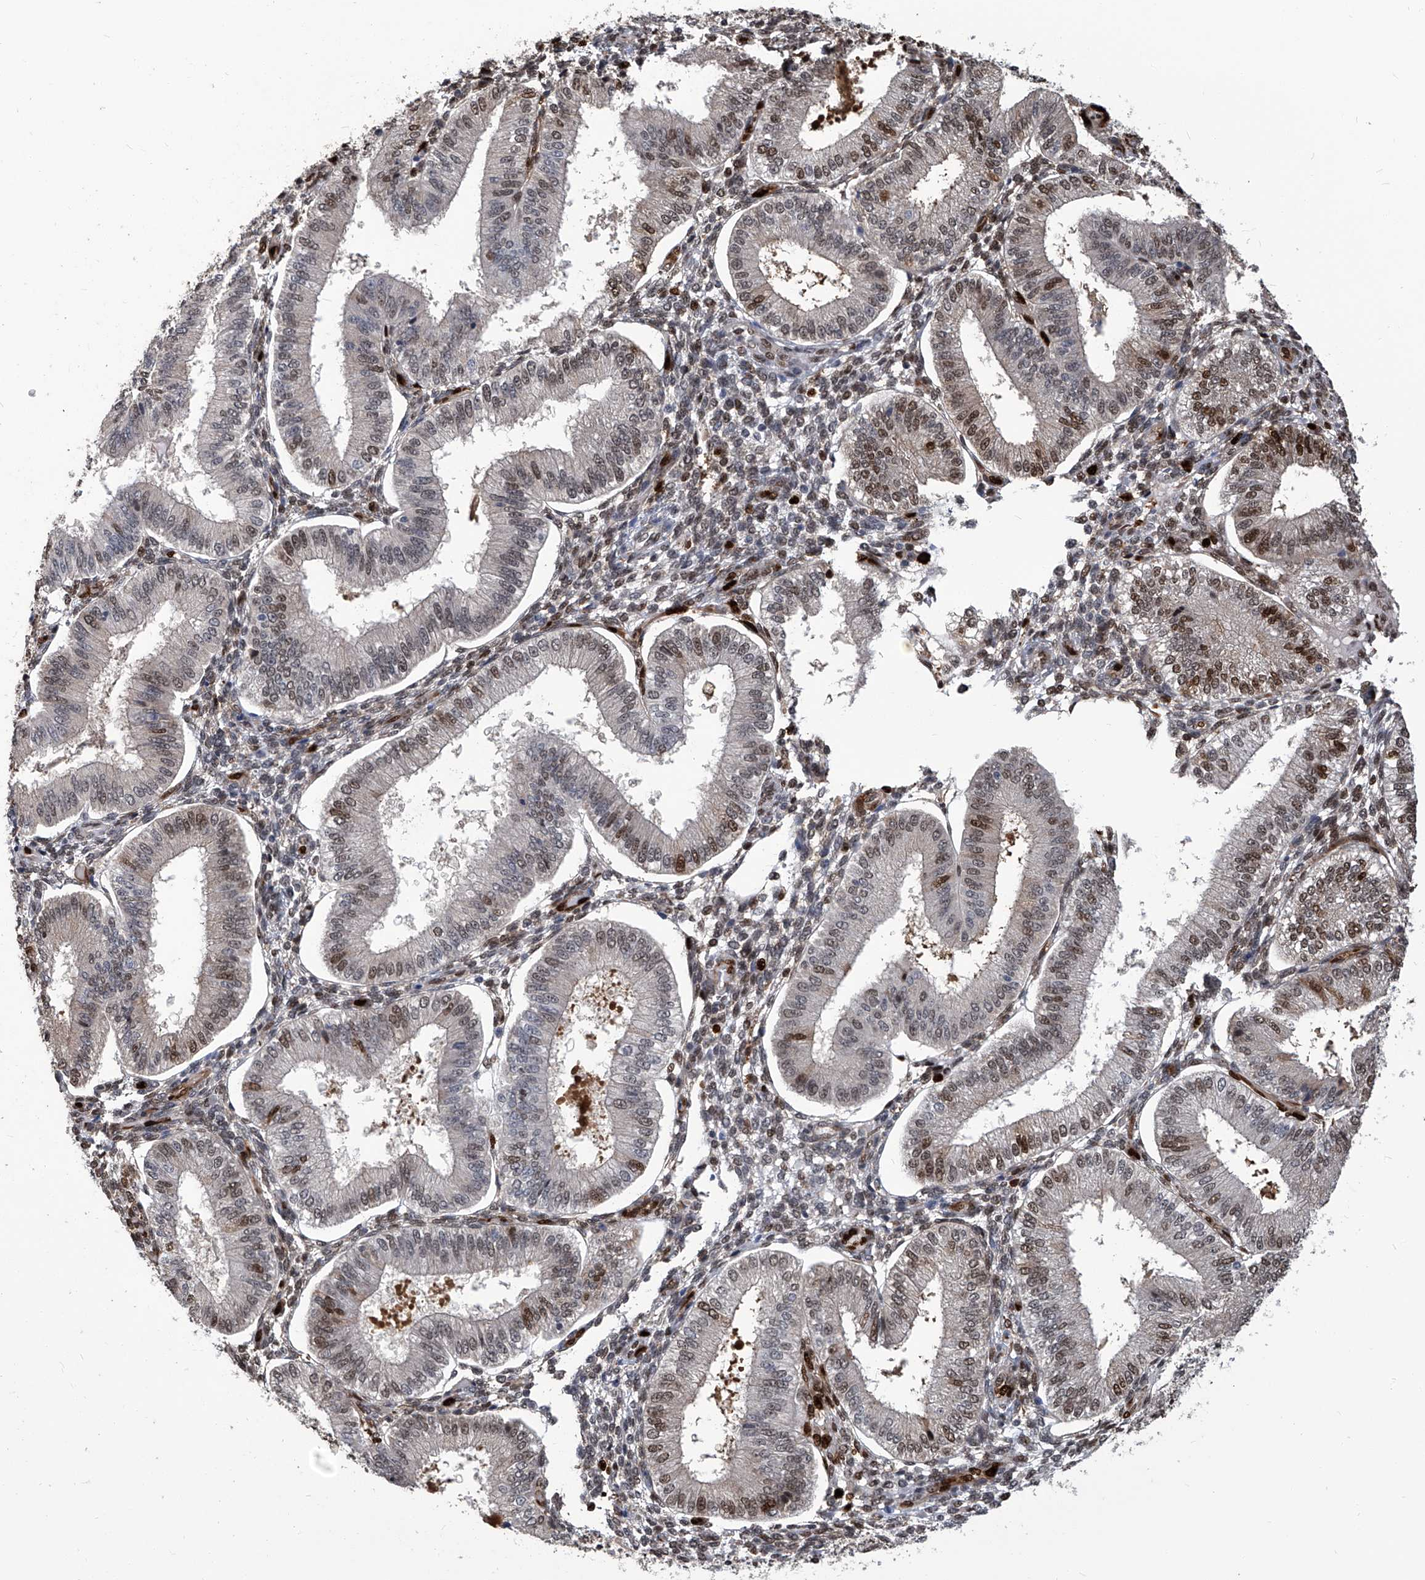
{"staining": {"intensity": "strong", "quantity": "<25%", "location": "nuclear"}, "tissue": "endometrium", "cell_type": "Cells in endometrial stroma", "image_type": "normal", "snomed": [{"axis": "morphology", "description": "Normal tissue, NOS"}, {"axis": "topography", "description": "Endometrium"}], "caption": "This is an image of IHC staining of benign endometrium, which shows strong staining in the nuclear of cells in endometrial stroma.", "gene": "PCNA", "patient": {"sex": "female", "age": 39}}